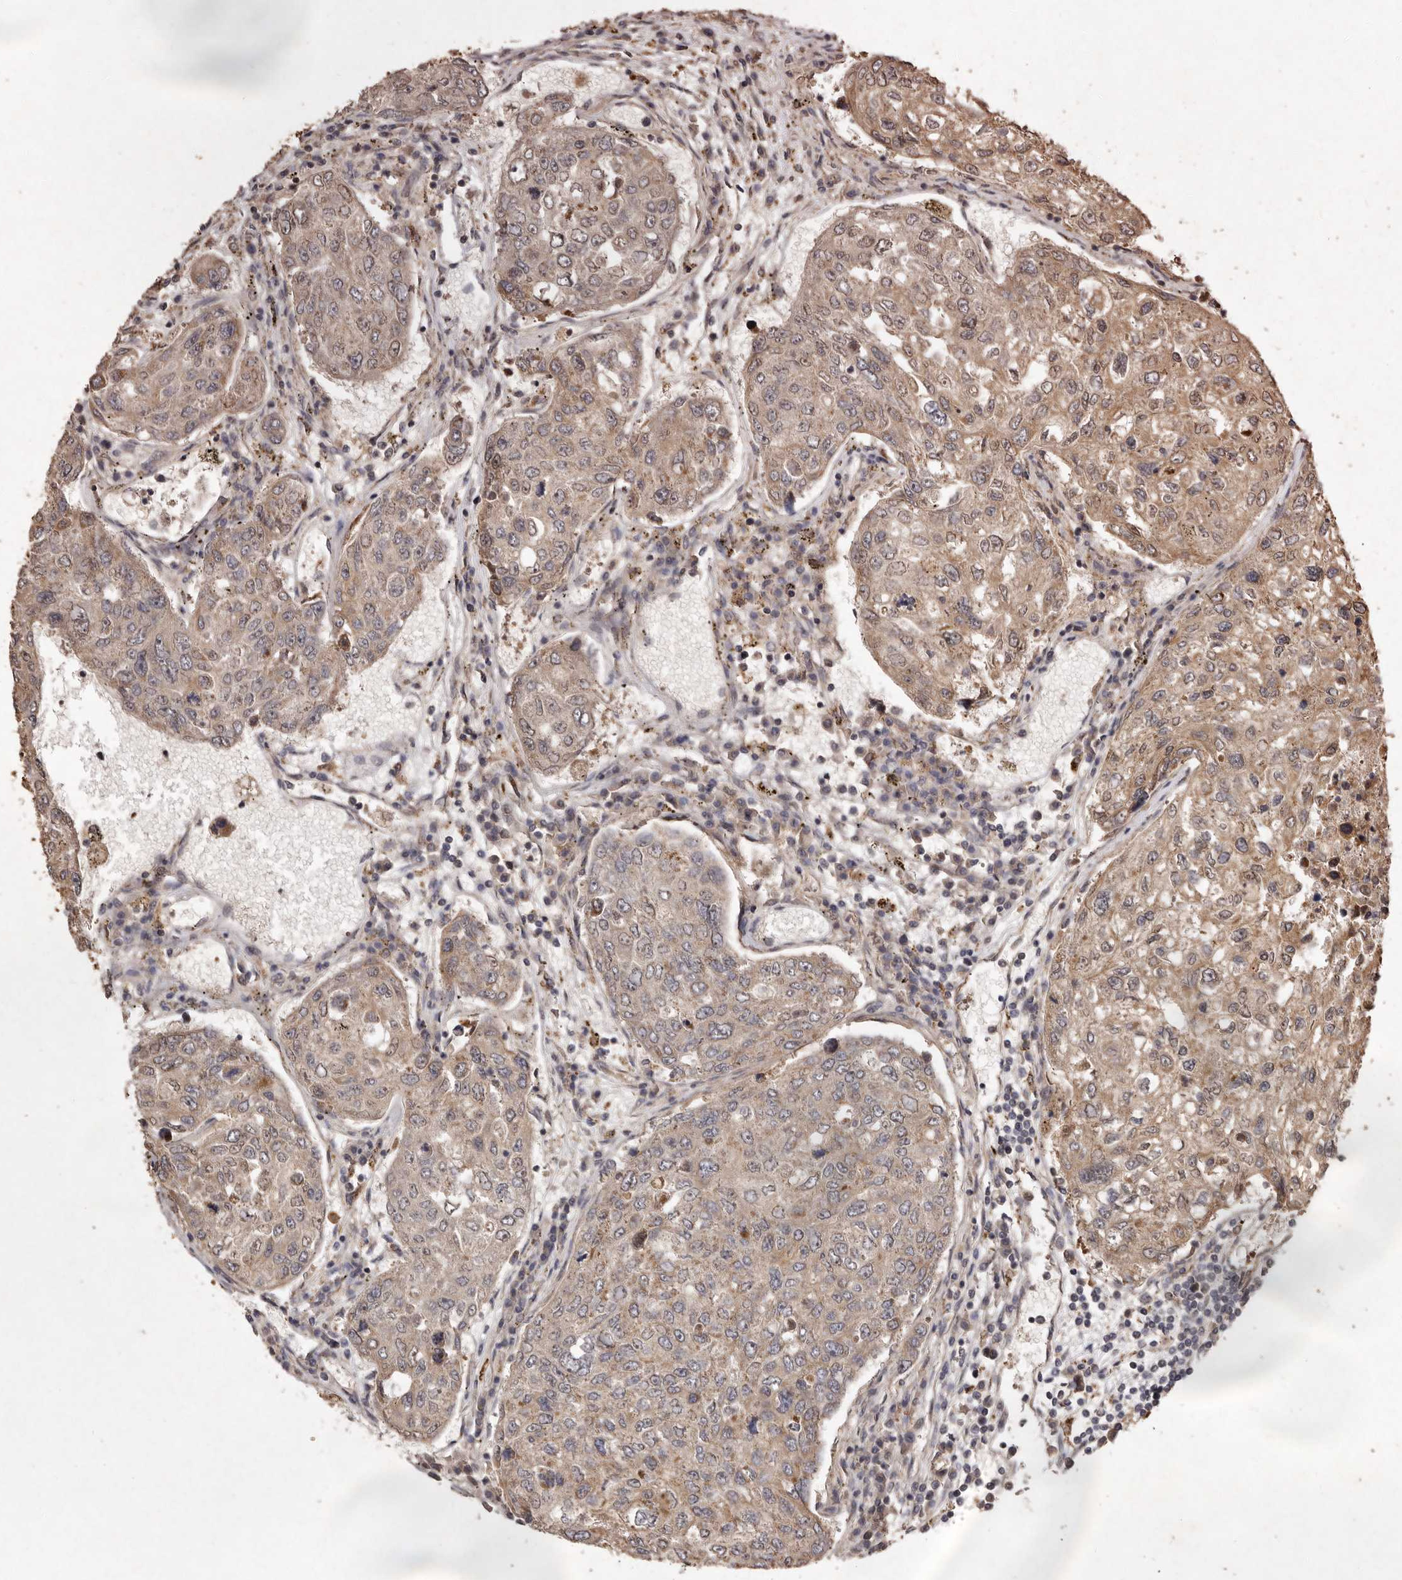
{"staining": {"intensity": "weak", "quantity": ">75%", "location": "cytoplasmic/membranous"}, "tissue": "urothelial cancer", "cell_type": "Tumor cells", "image_type": "cancer", "snomed": [{"axis": "morphology", "description": "Urothelial carcinoma, High grade"}, {"axis": "topography", "description": "Lymph node"}, {"axis": "topography", "description": "Urinary bladder"}], "caption": "The micrograph shows immunohistochemical staining of high-grade urothelial carcinoma. There is weak cytoplasmic/membranous expression is identified in approximately >75% of tumor cells.", "gene": "SEMA3A", "patient": {"sex": "male", "age": 51}}